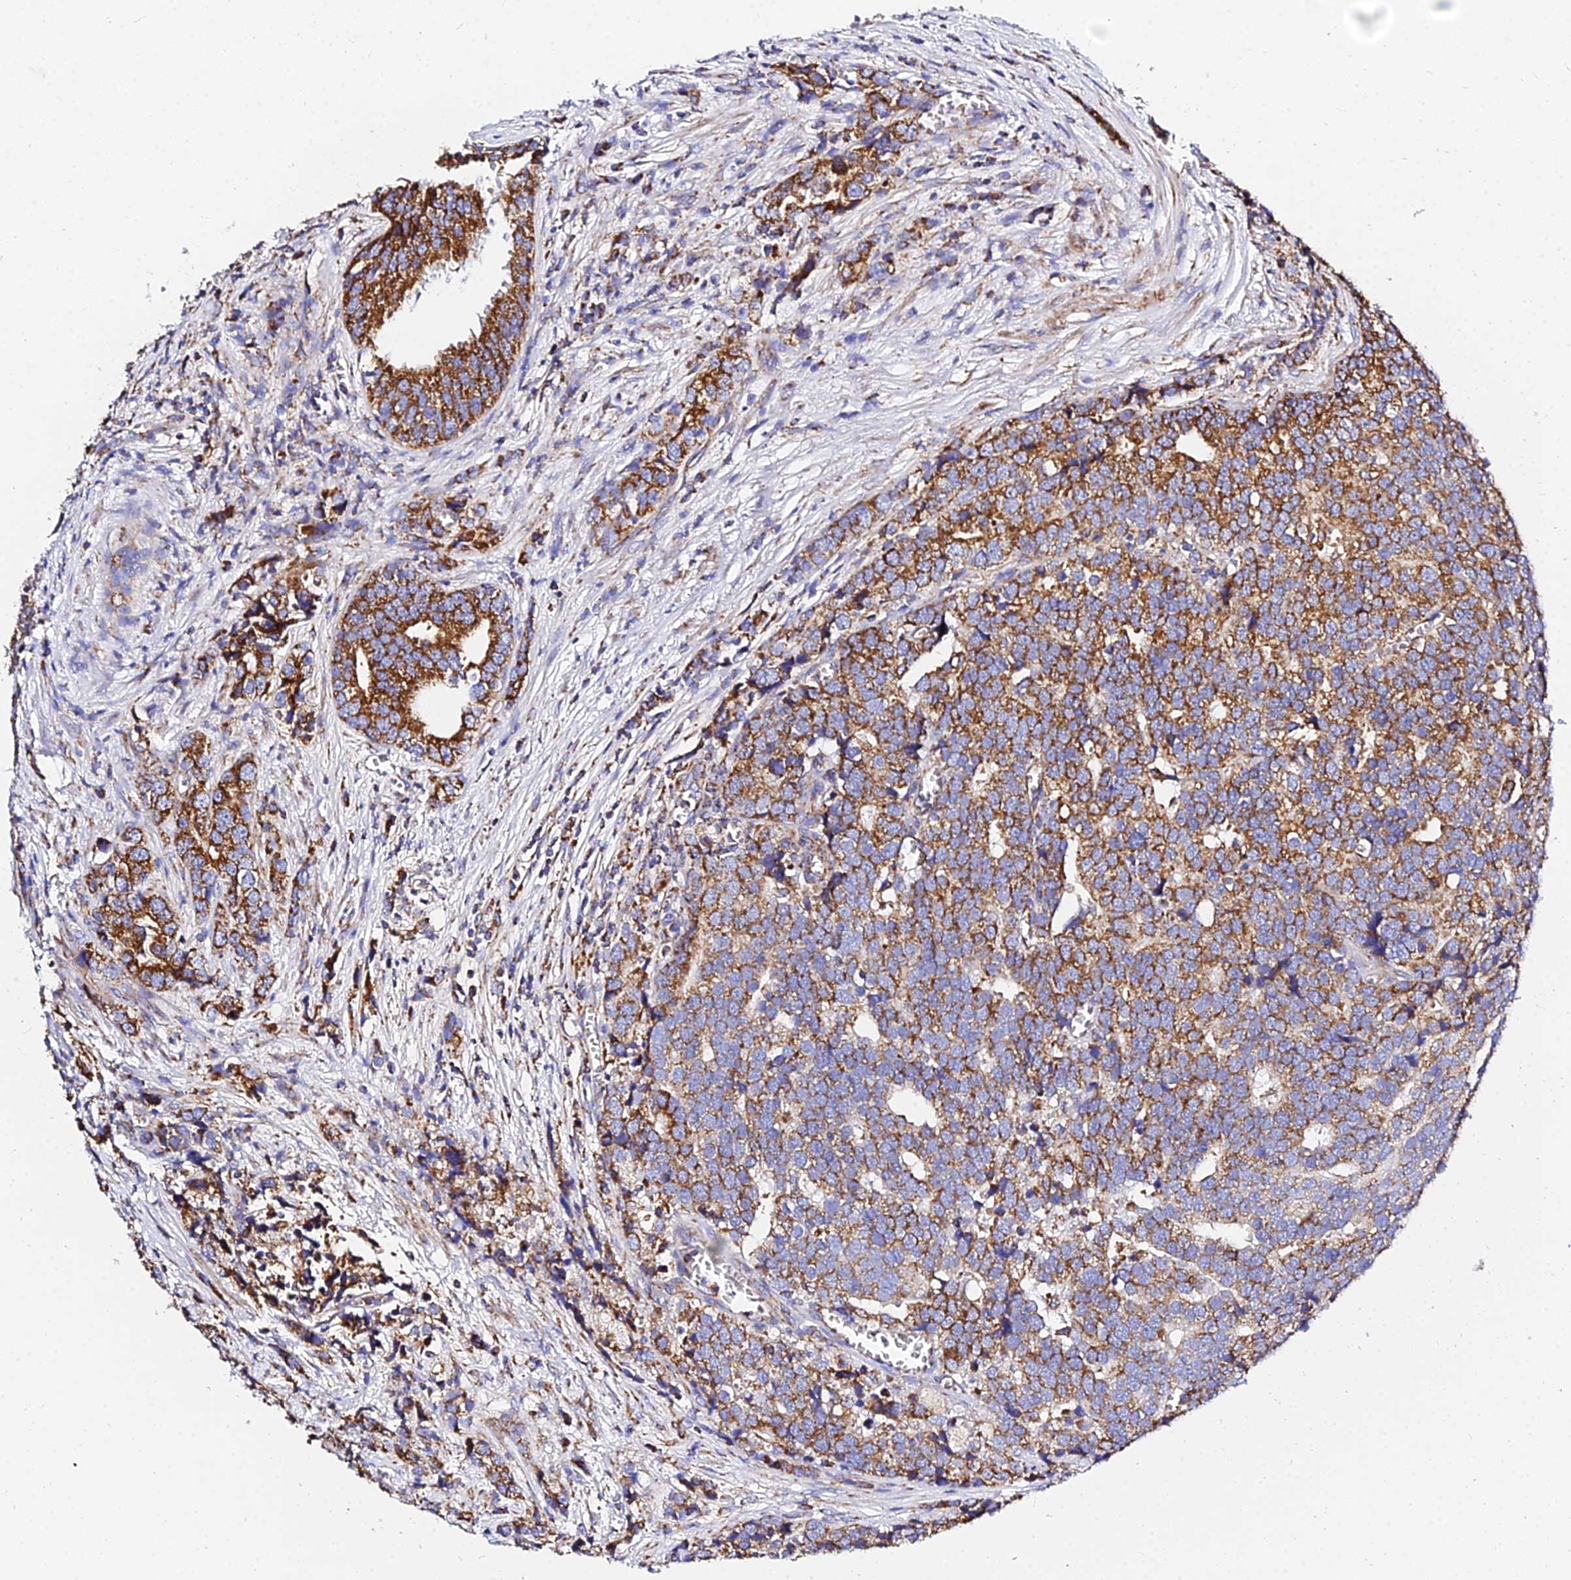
{"staining": {"intensity": "strong", "quantity": ">75%", "location": "cytoplasmic/membranous"}, "tissue": "prostate cancer", "cell_type": "Tumor cells", "image_type": "cancer", "snomed": [{"axis": "morphology", "description": "Adenocarcinoma, High grade"}, {"axis": "topography", "description": "Prostate"}], "caption": "Tumor cells exhibit high levels of strong cytoplasmic/membranous staining in approximately >75% of cells in human prostate high-grade adenocarcinoma.", "gene": "ZNF573", "patient": {"sex": "male", "age": 71}}